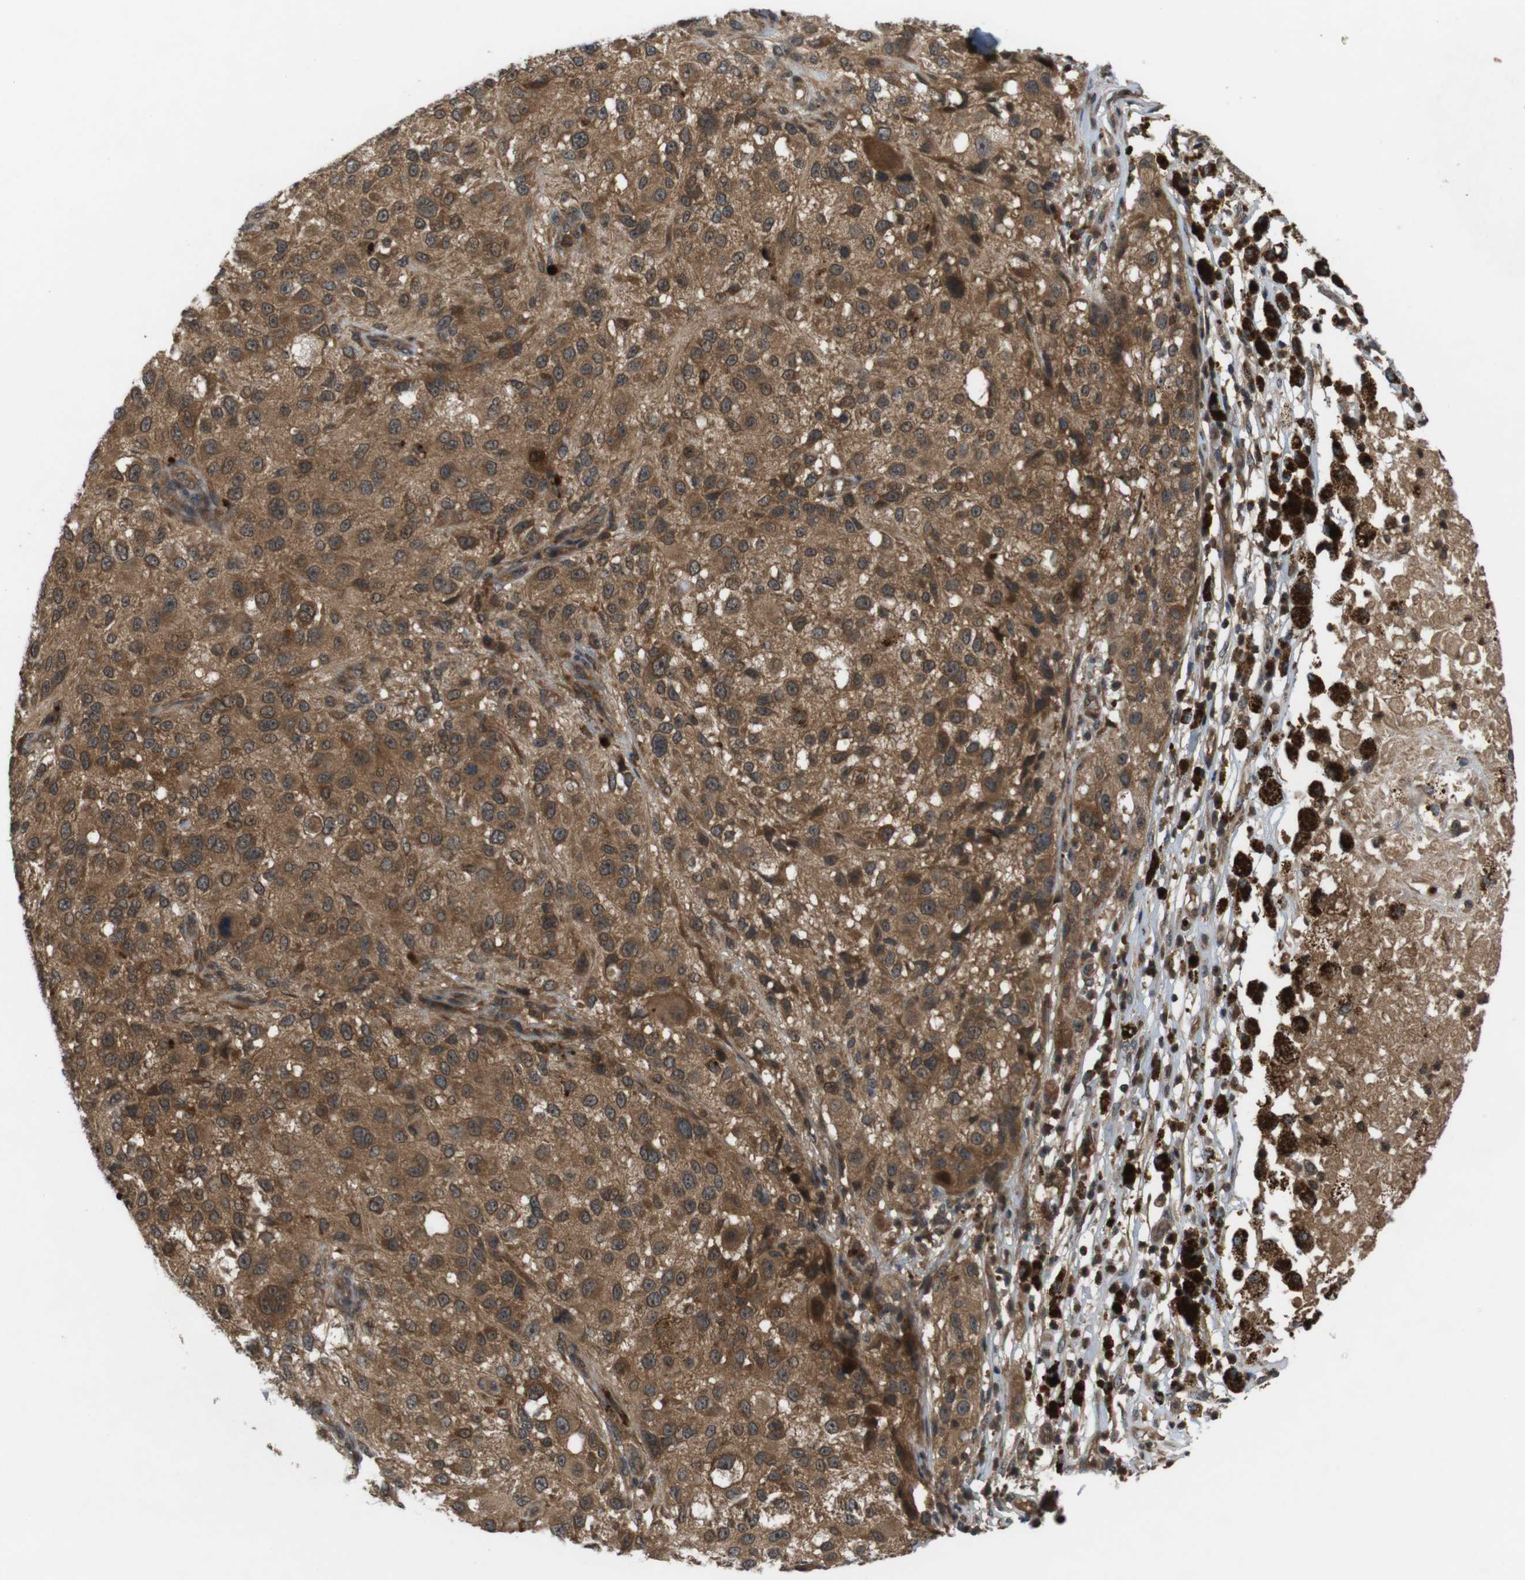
{"staining": {"intensity": "moderate", "quantity": ">75%", "location": "cytoplasmic/membranous"}, "tissue": "melanoma", "cell_type": "Tumor cells", "image_type": "cancer", "snomed": [{"axis": "morphology", "description": "Necrosis, NOS"}, {"axis": "morphology", "description": "Malignant melanoma, NOS"}, {"axis": "topography", "description": "Skin"}], "caption": "IHC histopathology image of human melanoma stained for a protein (brown), which reveals medium levels of moderate cytoplasmic/membranous positivity in approximately >75% of tumor cells.", "gene": "NFKBIE", "patient": {"sex": "female", "age": 87}}